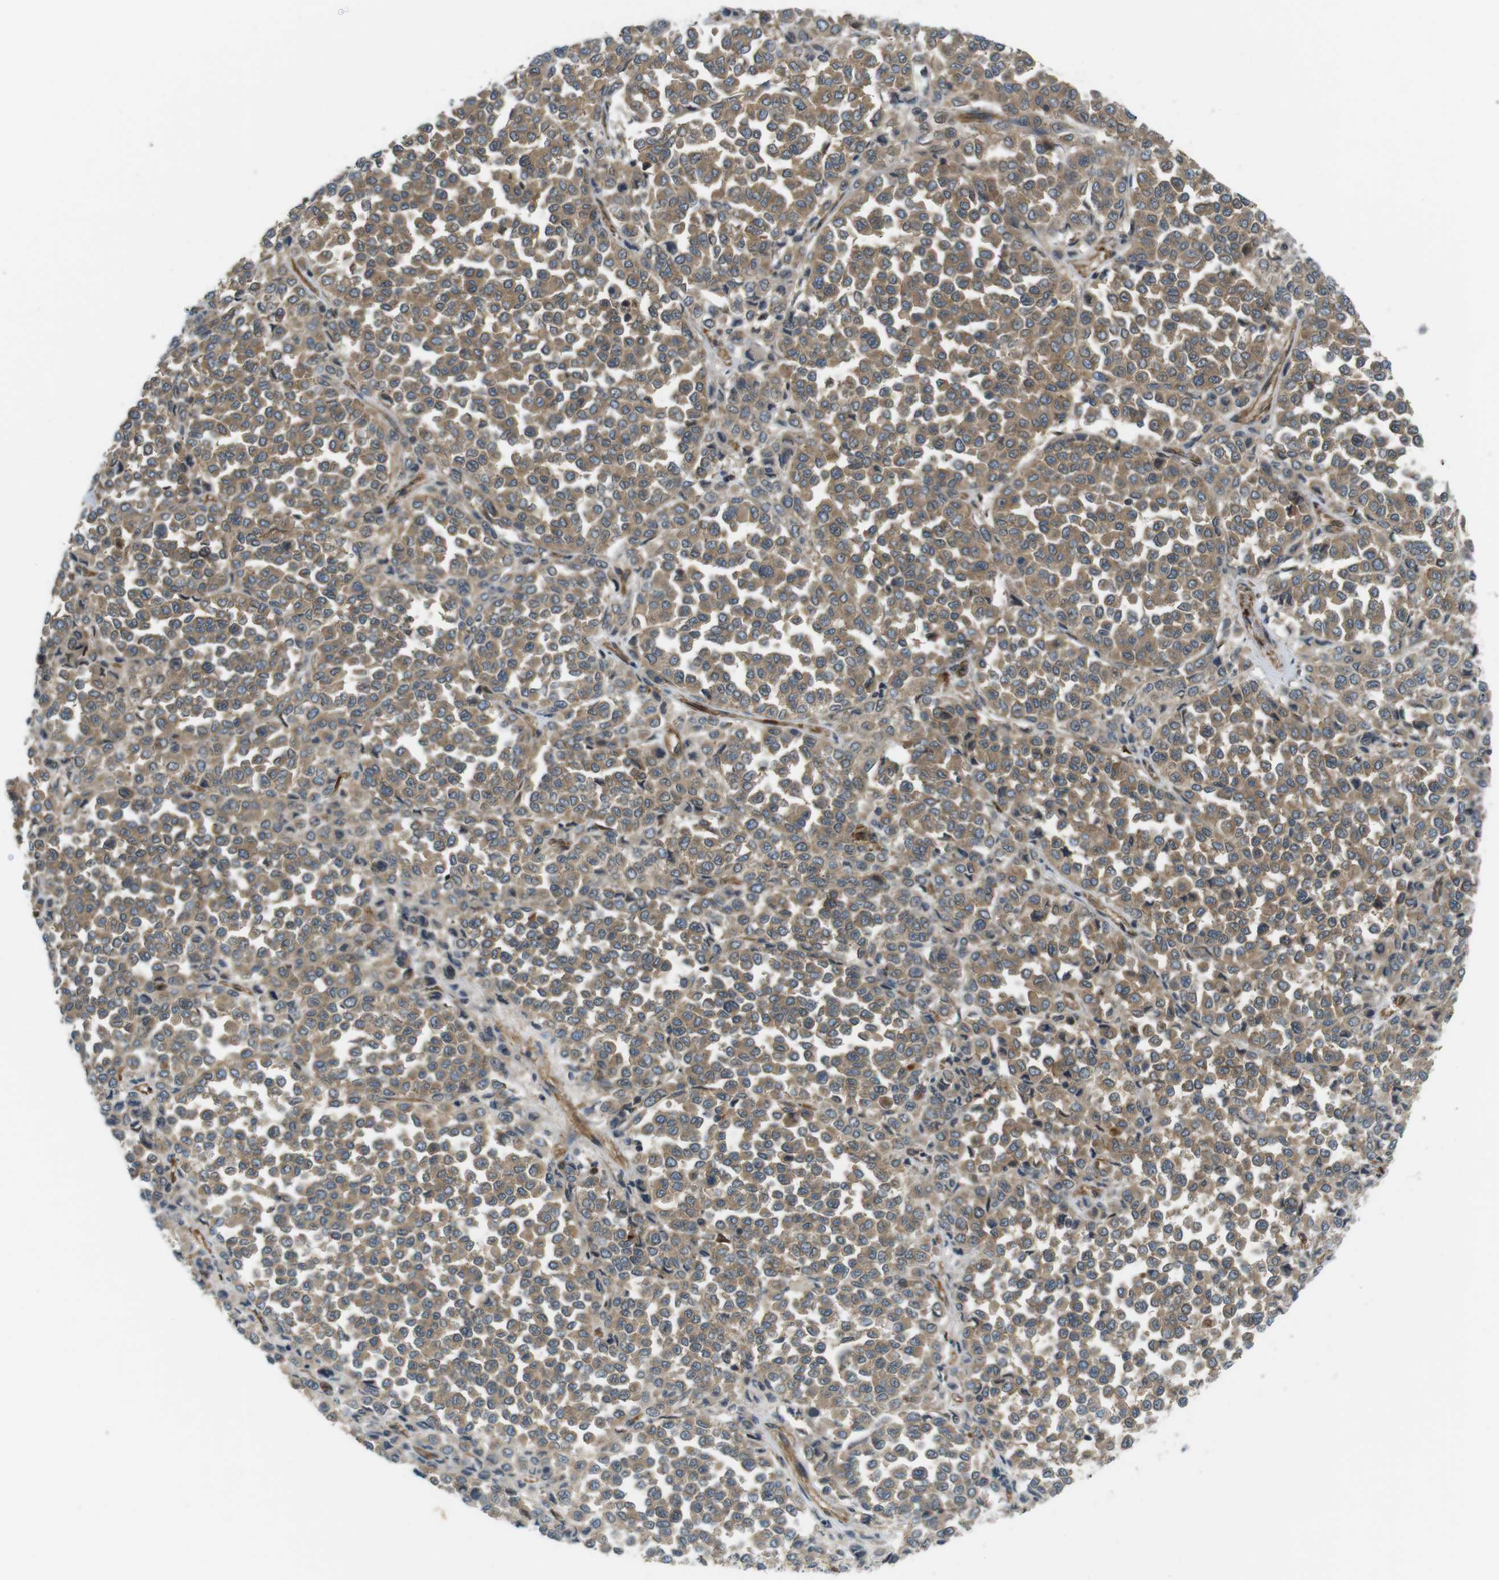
{"staining": {"intensity": "moderate", "quantity": ">75%", "location": "cytoplasmic/membranous"}, "tissue": "melanoma", "cell_type": "Tumor cells", "image_type": "cancer", "snomed": [{"axis": "morphology", "description": "Malignant melanoma, Metastatic site"}, {"axis": "topography", "description": "Pancreas"}], "caption": "Tumor cells display medium levels of moderate cytoplasmic/membranous positivity in approximately >75% of cells in melanoma.", "gene": "TSC1", "patient": {"sex": "female", "age": 30}}